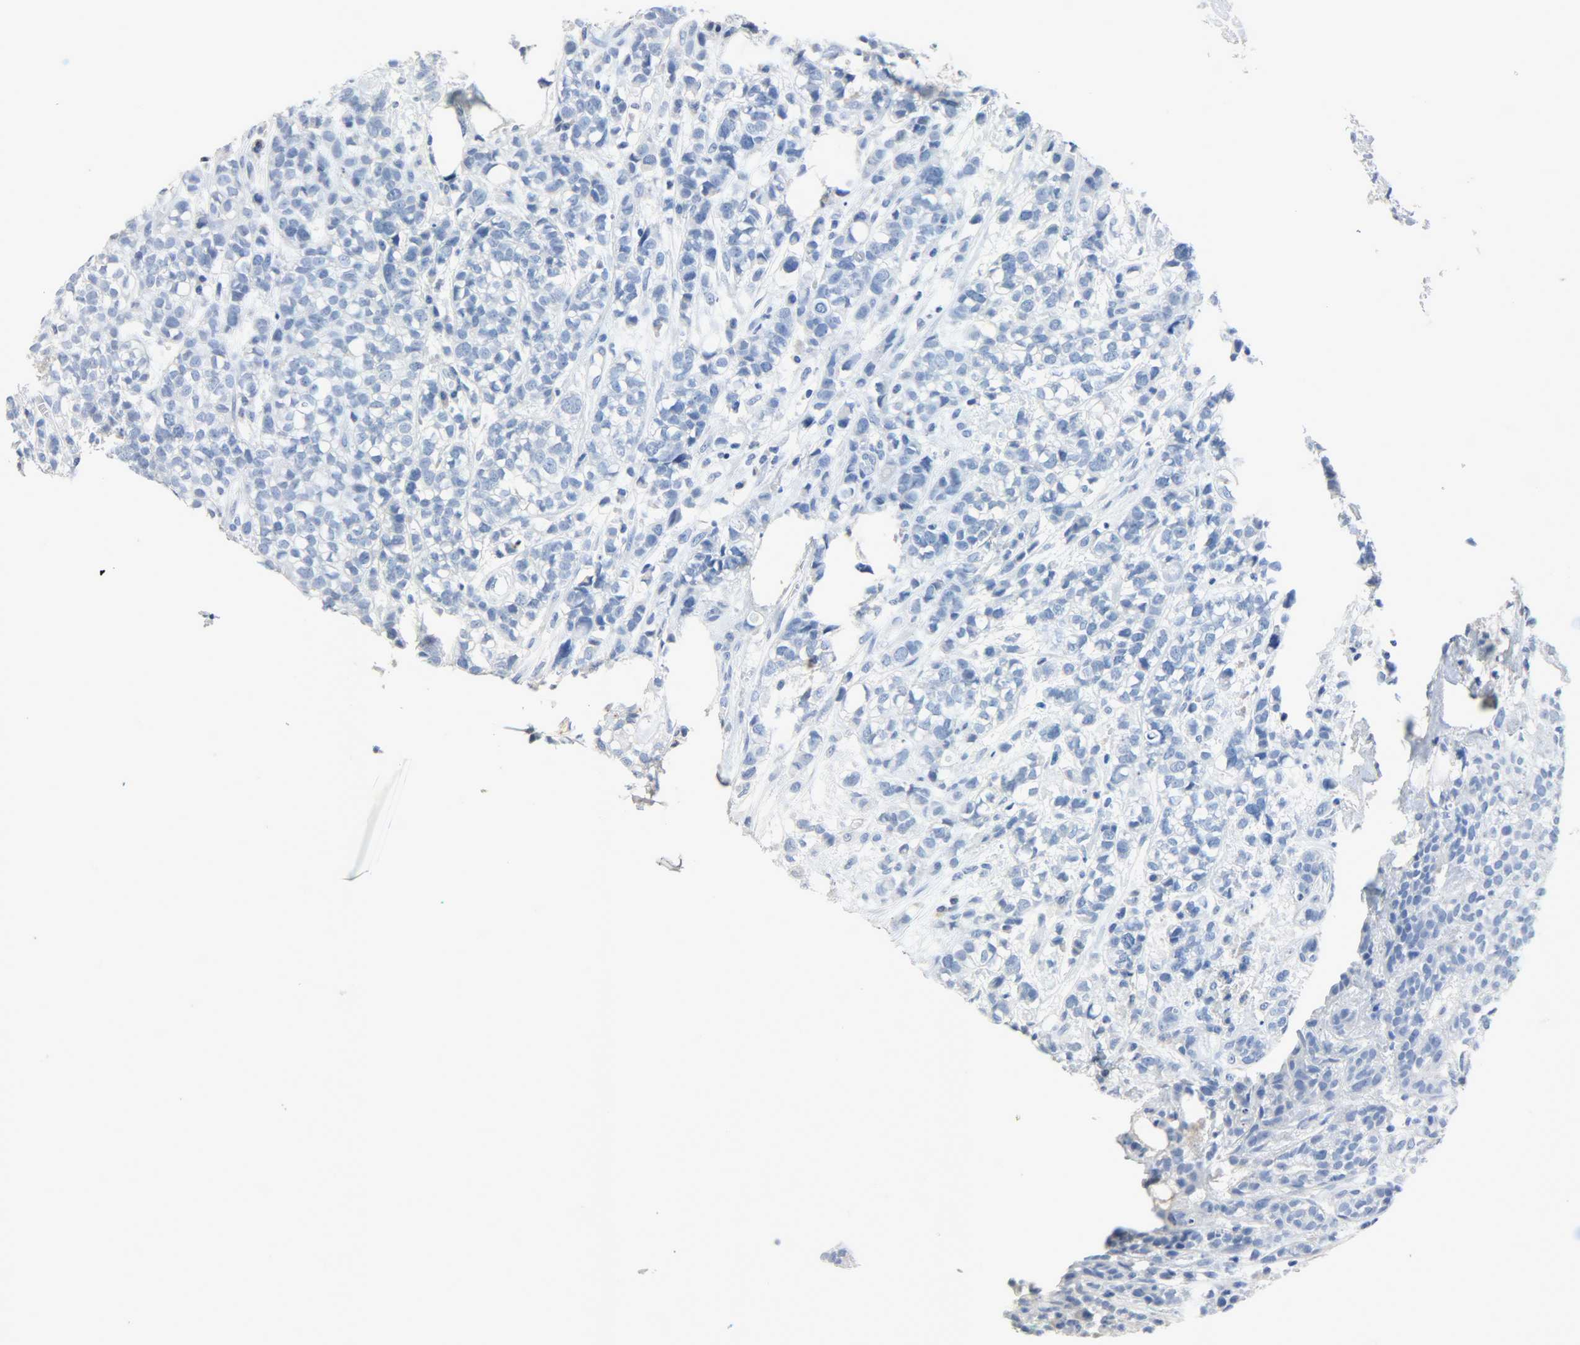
{"staining": {"intensity": "negative", "quantity": "none", "location": "none"}, "tissue": "head and neck cancer", "cell_type": "Tumor cells", "image_type": "cancer", "snomed": [{"axis": "morphology", "description": "Adenocarcinoma, NOS"}, {"axis": "topography", "description": "Salivary gland"}, {"axis": "topography", "description": "Head-Neck"}], "caption": "The photomicrograph reveals no significant staining in tumor cells of head and neck cancer.", "gene": "CA3", "patient": {"sex": "female", "age": 65}}